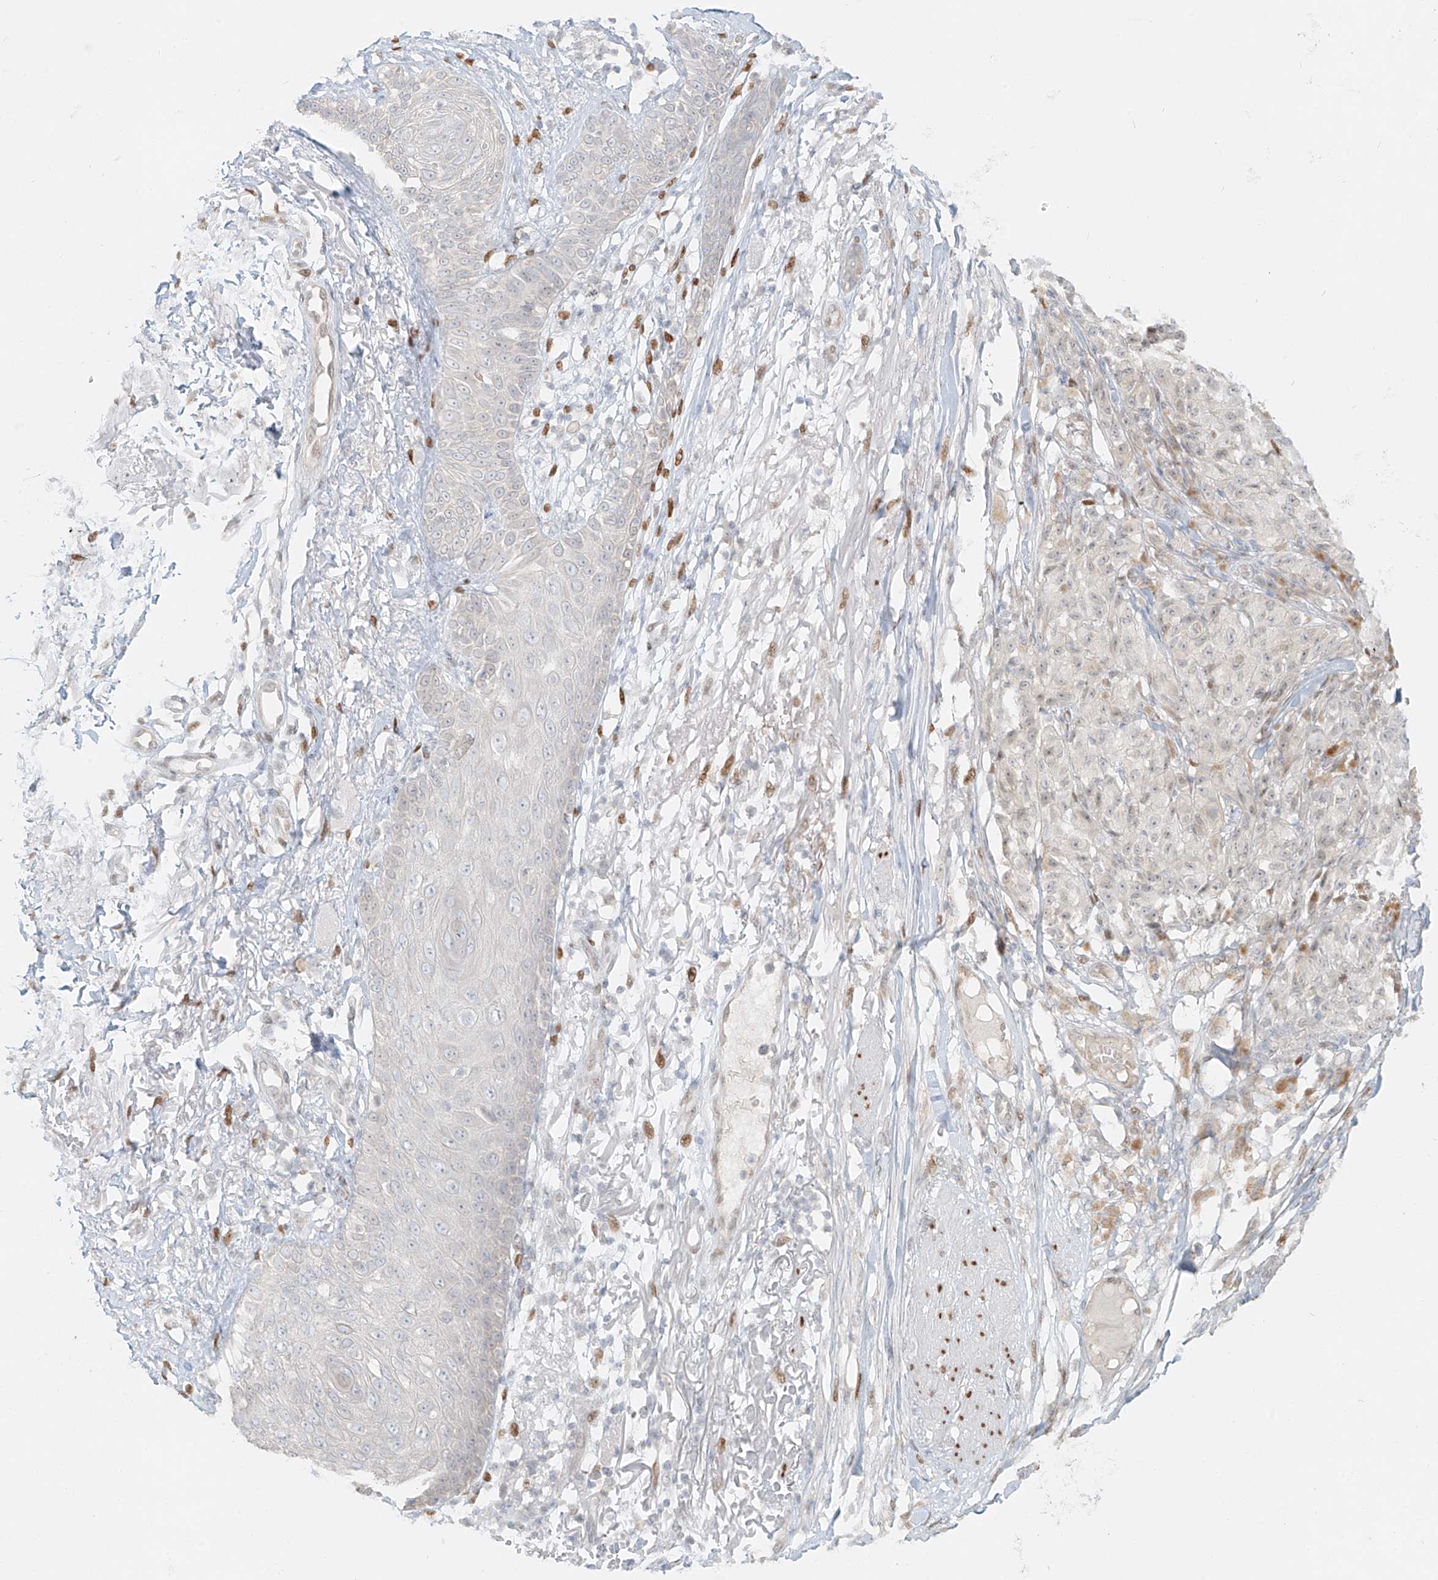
{"staining": {"intensity": "negative", "quantity": "none", "location": "none"}, "tissue": "melanoma", "cell_type": "Tumor cells", "image_type": "cancer", "snomed": [{"axis": "morphology", "description": "Malignant melanoma, NOS"}, {"axis": "topography", "description": "Skin"}], "caption": "Immunohistochemistry of human malignant melanoma reveals no expression in tumor cells.", "gene": "ZNF774", "patient": {"sex": "female", "age": 82}}